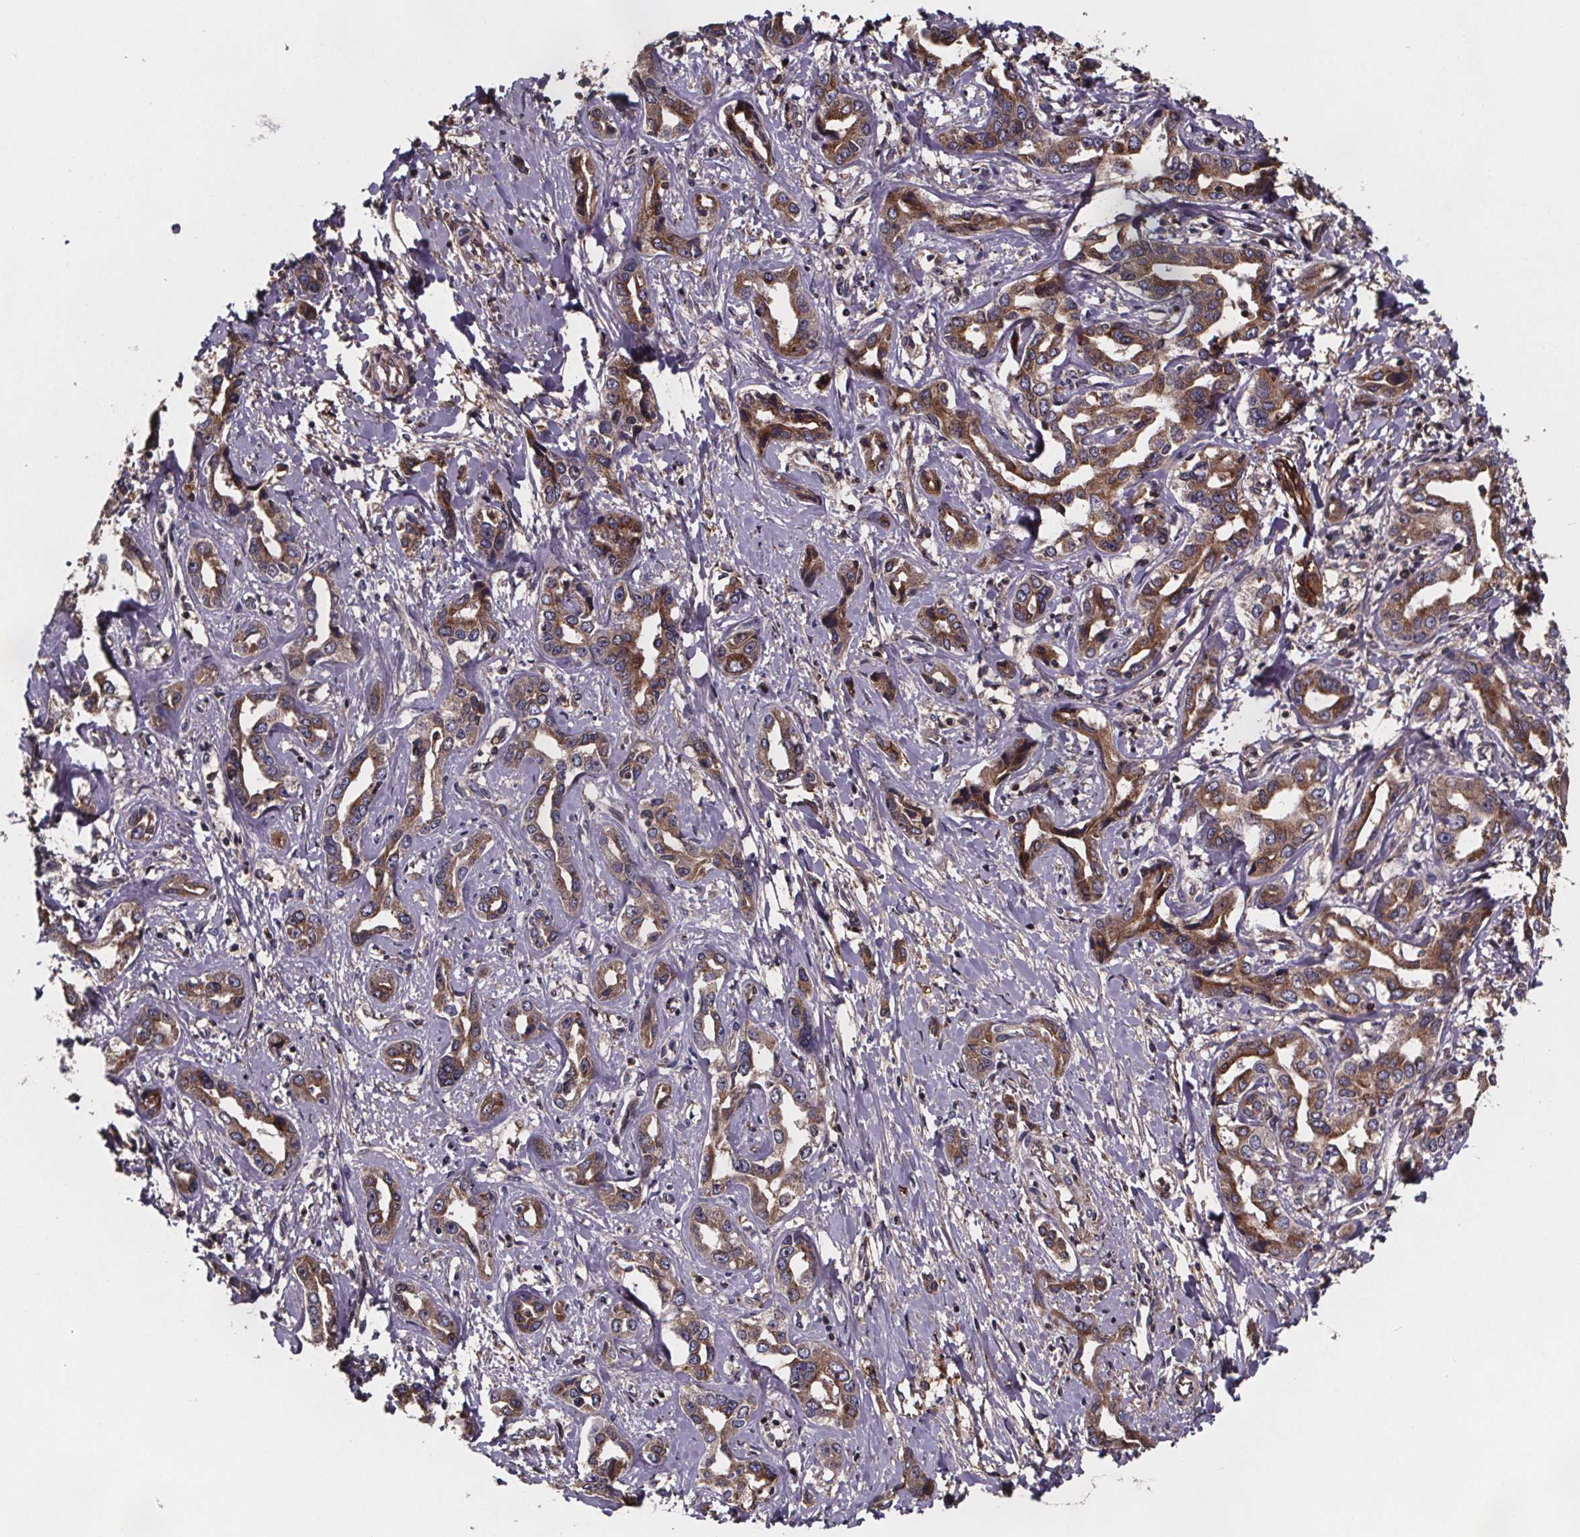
{"staining": {"intensity": "moderate", "quantity": ">75%", "location": "cytoplasmic/membranous"}, "tissue": "liver cancer", "cell_type": "Tumor cells", "image_type": "cancer", "snomed": [{"axis": "morphology", "description": "Cholangiocarcinoma"}, {"axis": "topography", "description": "Liver"}], "caption": "A brown stain highlights moderate cytoplasmic/membranous staining of a protein in liver cancer tumor cells.", "gene": "FASTKD3", "patient": {"sex": "male", "age": 59}}